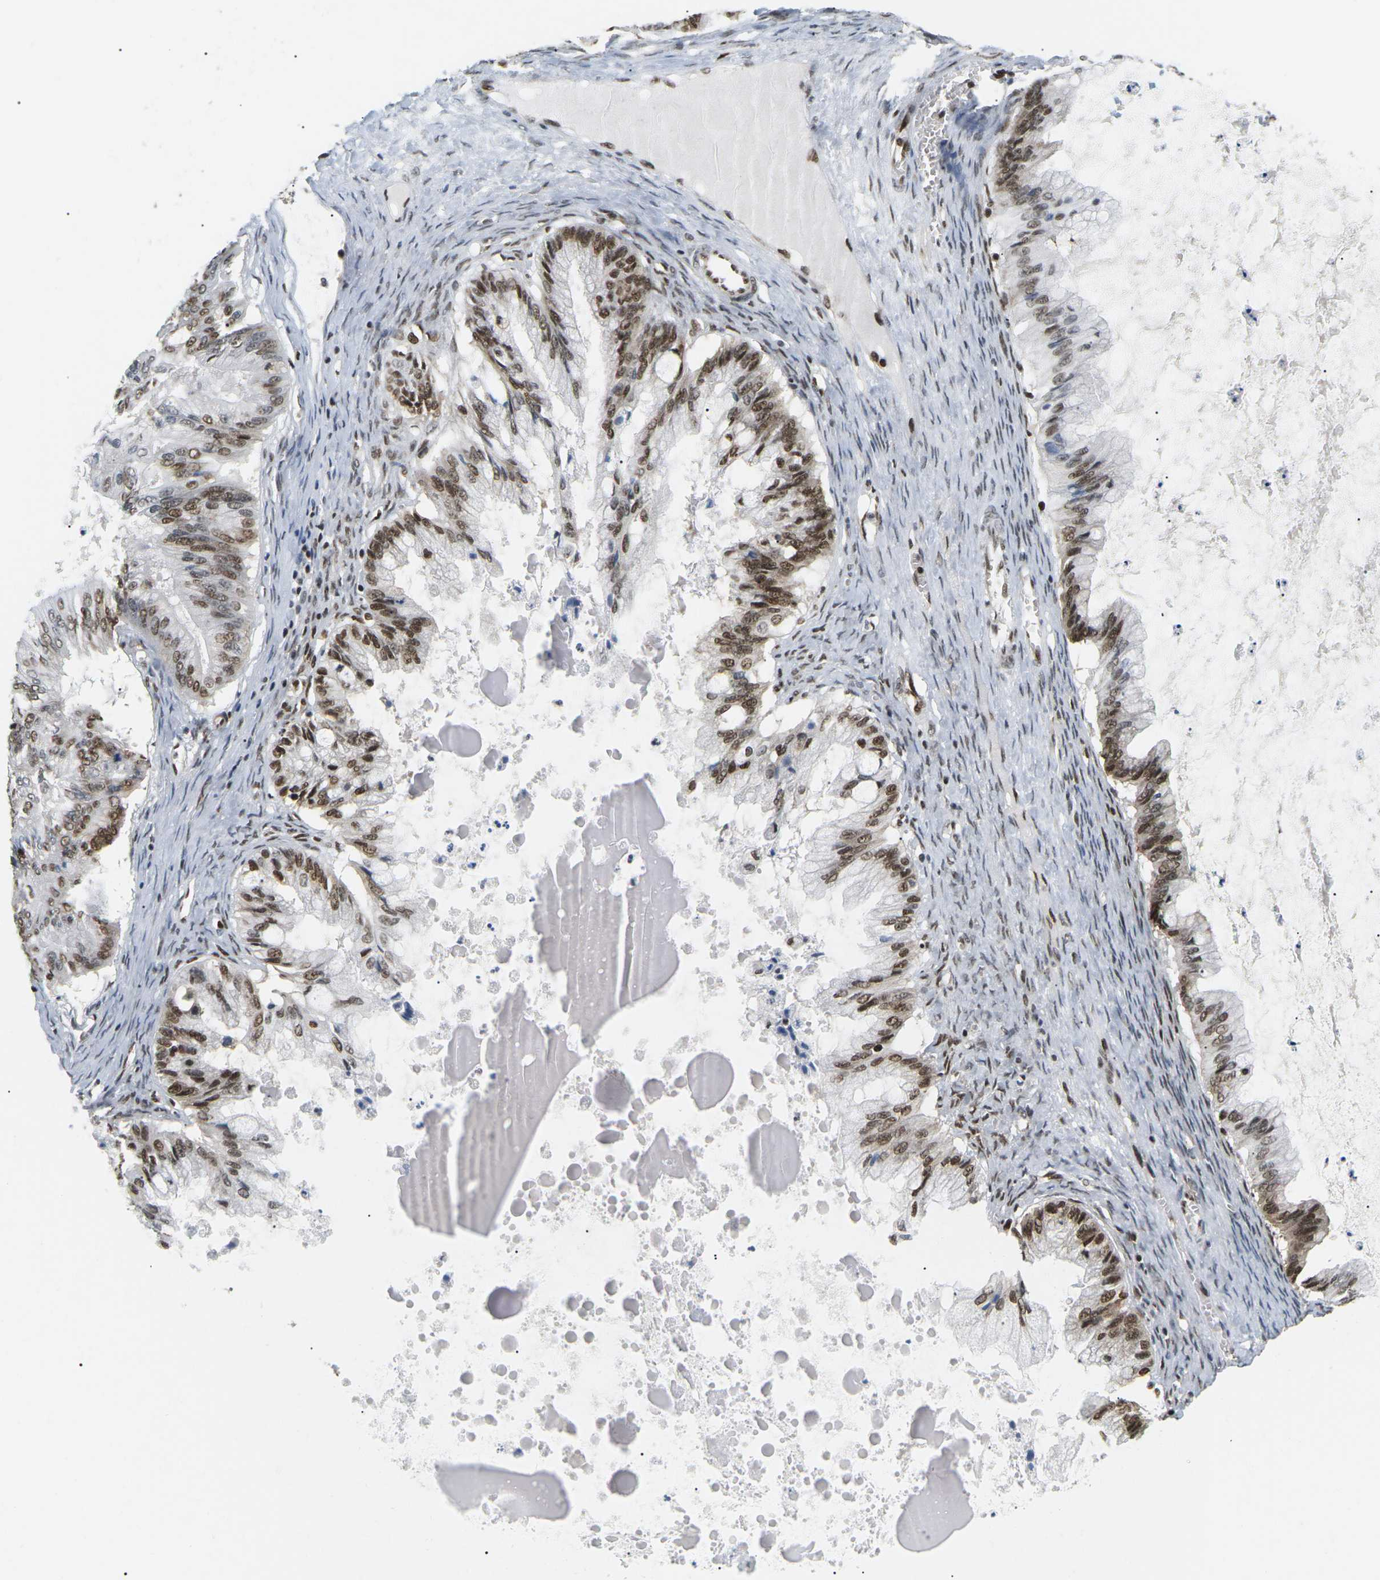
{"staining": {"intensity": "moderate", "quantity": ">75%", "location": "cytoplasmic/membranous,nuclear"}, "tissue": "ovarian cancer", "cell_type": "Tumor cells", "image_type": "cancer", "snomed": [{"axis": "morphology", "description": "Cystadenocarcinoma, mucinous, NOS"}, {"axis": "topography", "description": "Ovary"}], "caption": "Immunohistochemical staining of human ovarian cancer (mucinous cystadenocarcinoma) demonstrates moderate cytoplasmic/membranous and nuclear protein staining in approximately >75% of tumor cells. (DAB (3,3'-diaminobenzidine) IHC with brightfield microscopy, high magnification).", "gene": "CELF1", "patient": {"sex": "female", "age": 57}}